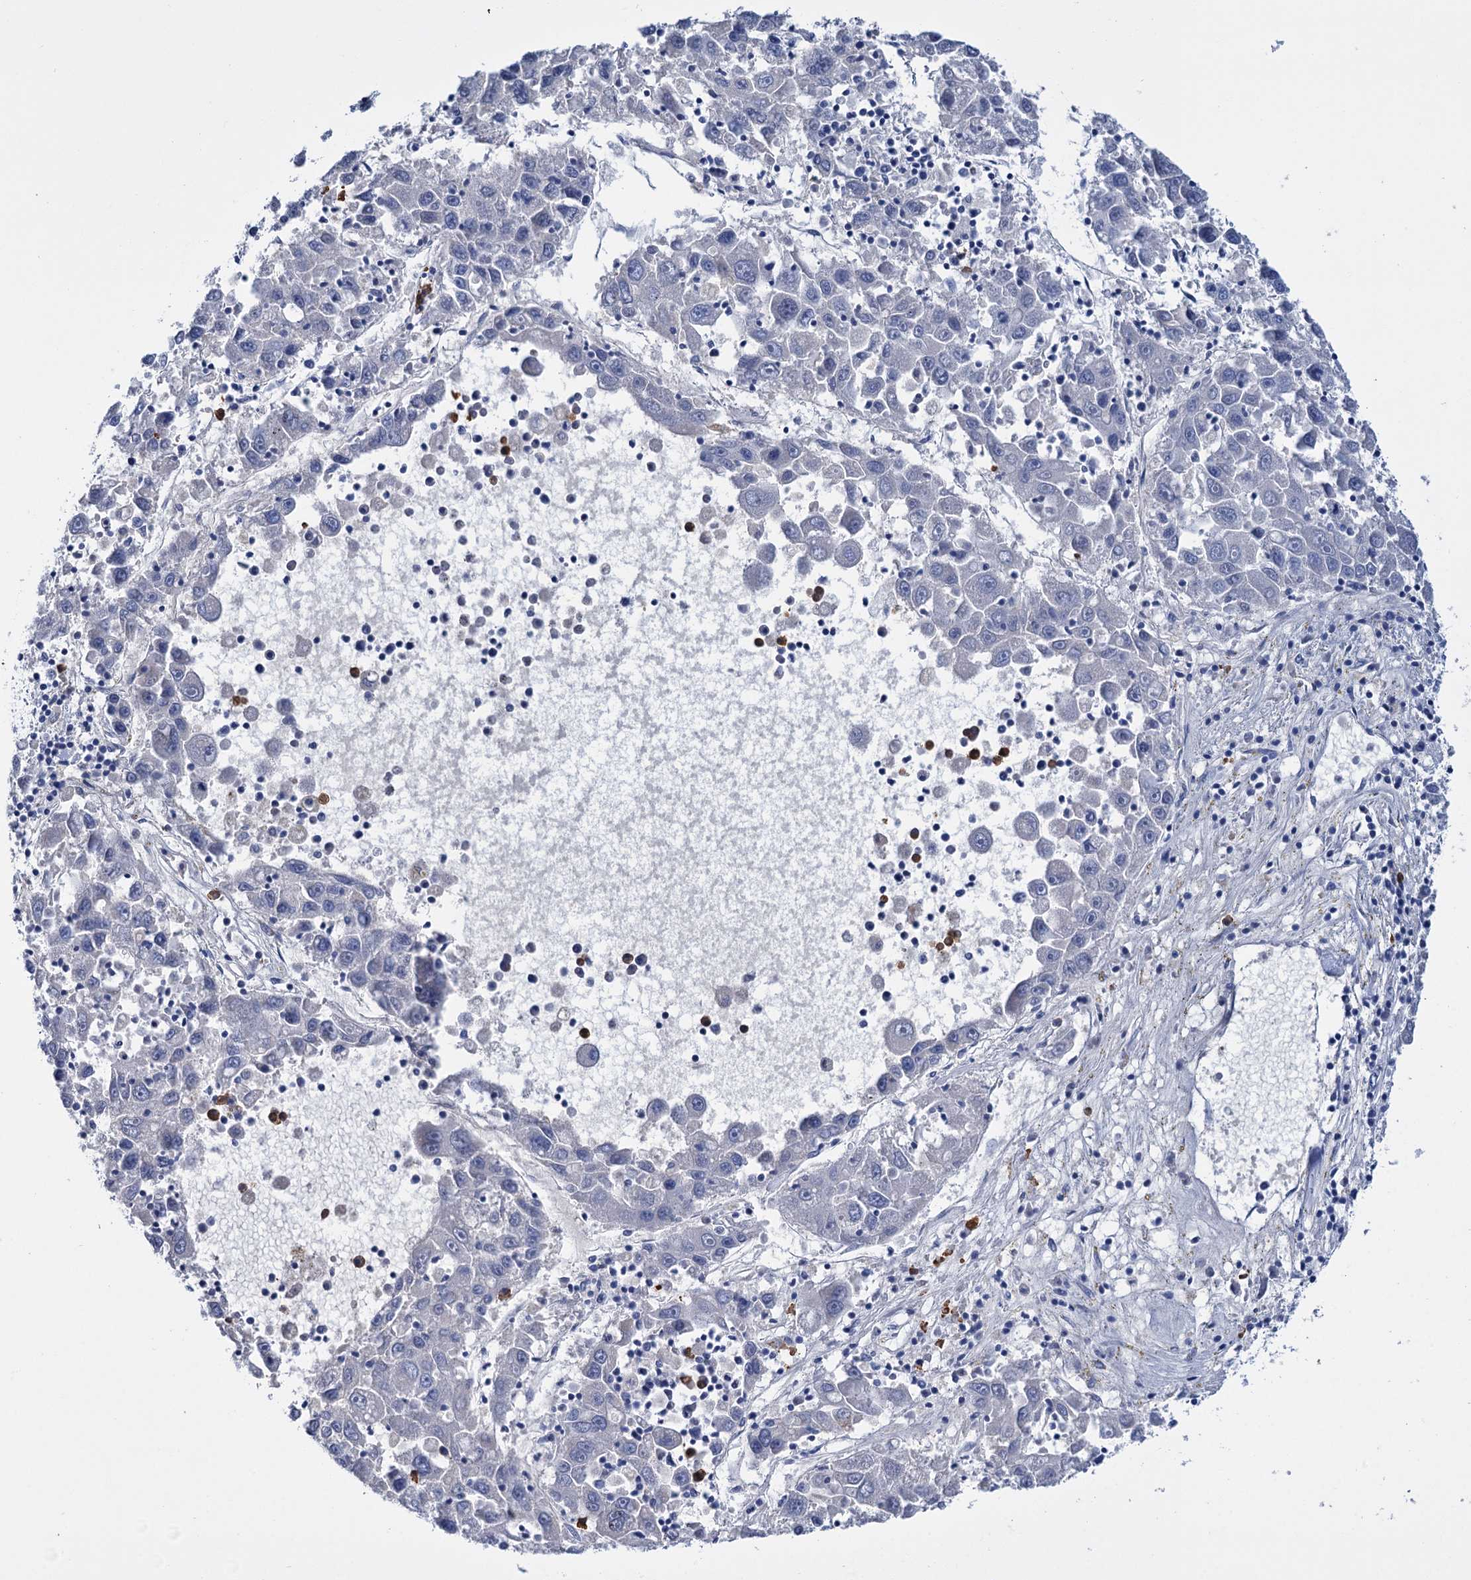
{"staining": {"intensity": "negative", "quantity": "none", "location": "none"}, "tissue": "liver cancer", "cell_type": "Tumor cells", "image_type": "cancer", "snomed": [{"axis": "morphology", "description": "Carcinoma, Hepatocellular, NOS"}, {"axis": "topography", "description": "Liver"}], "caption": "IHC of human liver hepatocellular carcinoma displays no expression in tumor cells.", "gene": "FBXW12", "patient": {"sex": "male", "age": 49}}